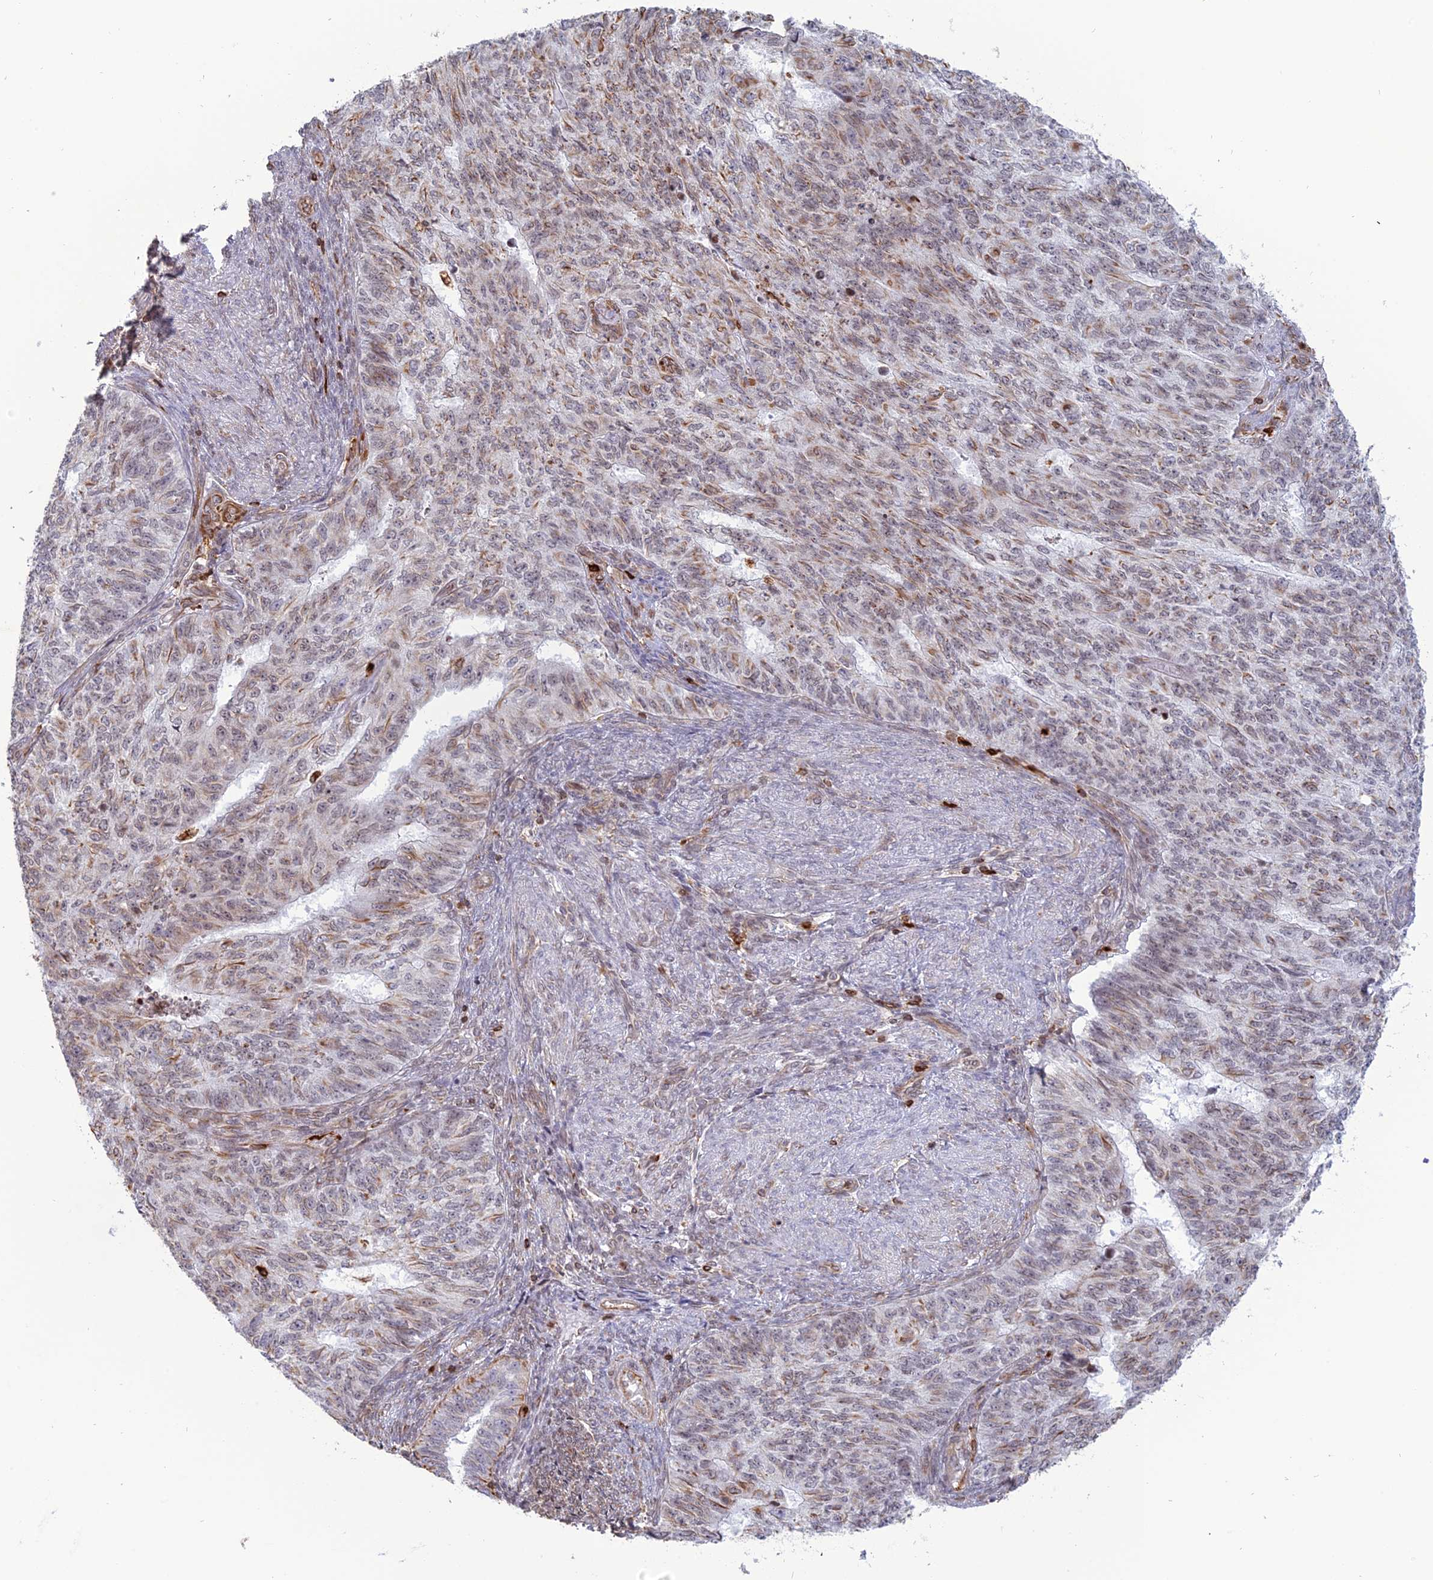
{"staining": {"intensity": "moderate", "quantity": "<25%", "location": "cytoplasmic/membranous"}, "tissue": "endometrial cancer", "cell_type": "Tumor cells", "image_type": "cancer", "snomed": [{"axis": "morphology", "description": "Adenocarcinoma, NOS"}, {"axis": "topography", "description": "Endometrium"}], "caption": "Approximately <25% of tumor cells in human endometrial cancer demonstrate moderate cytoplasmic/membranous protein positivity as visualized by brown immunohistochemical staining.", "gene": "APOBR", "patient": {"sex": "female", "age": 32}}